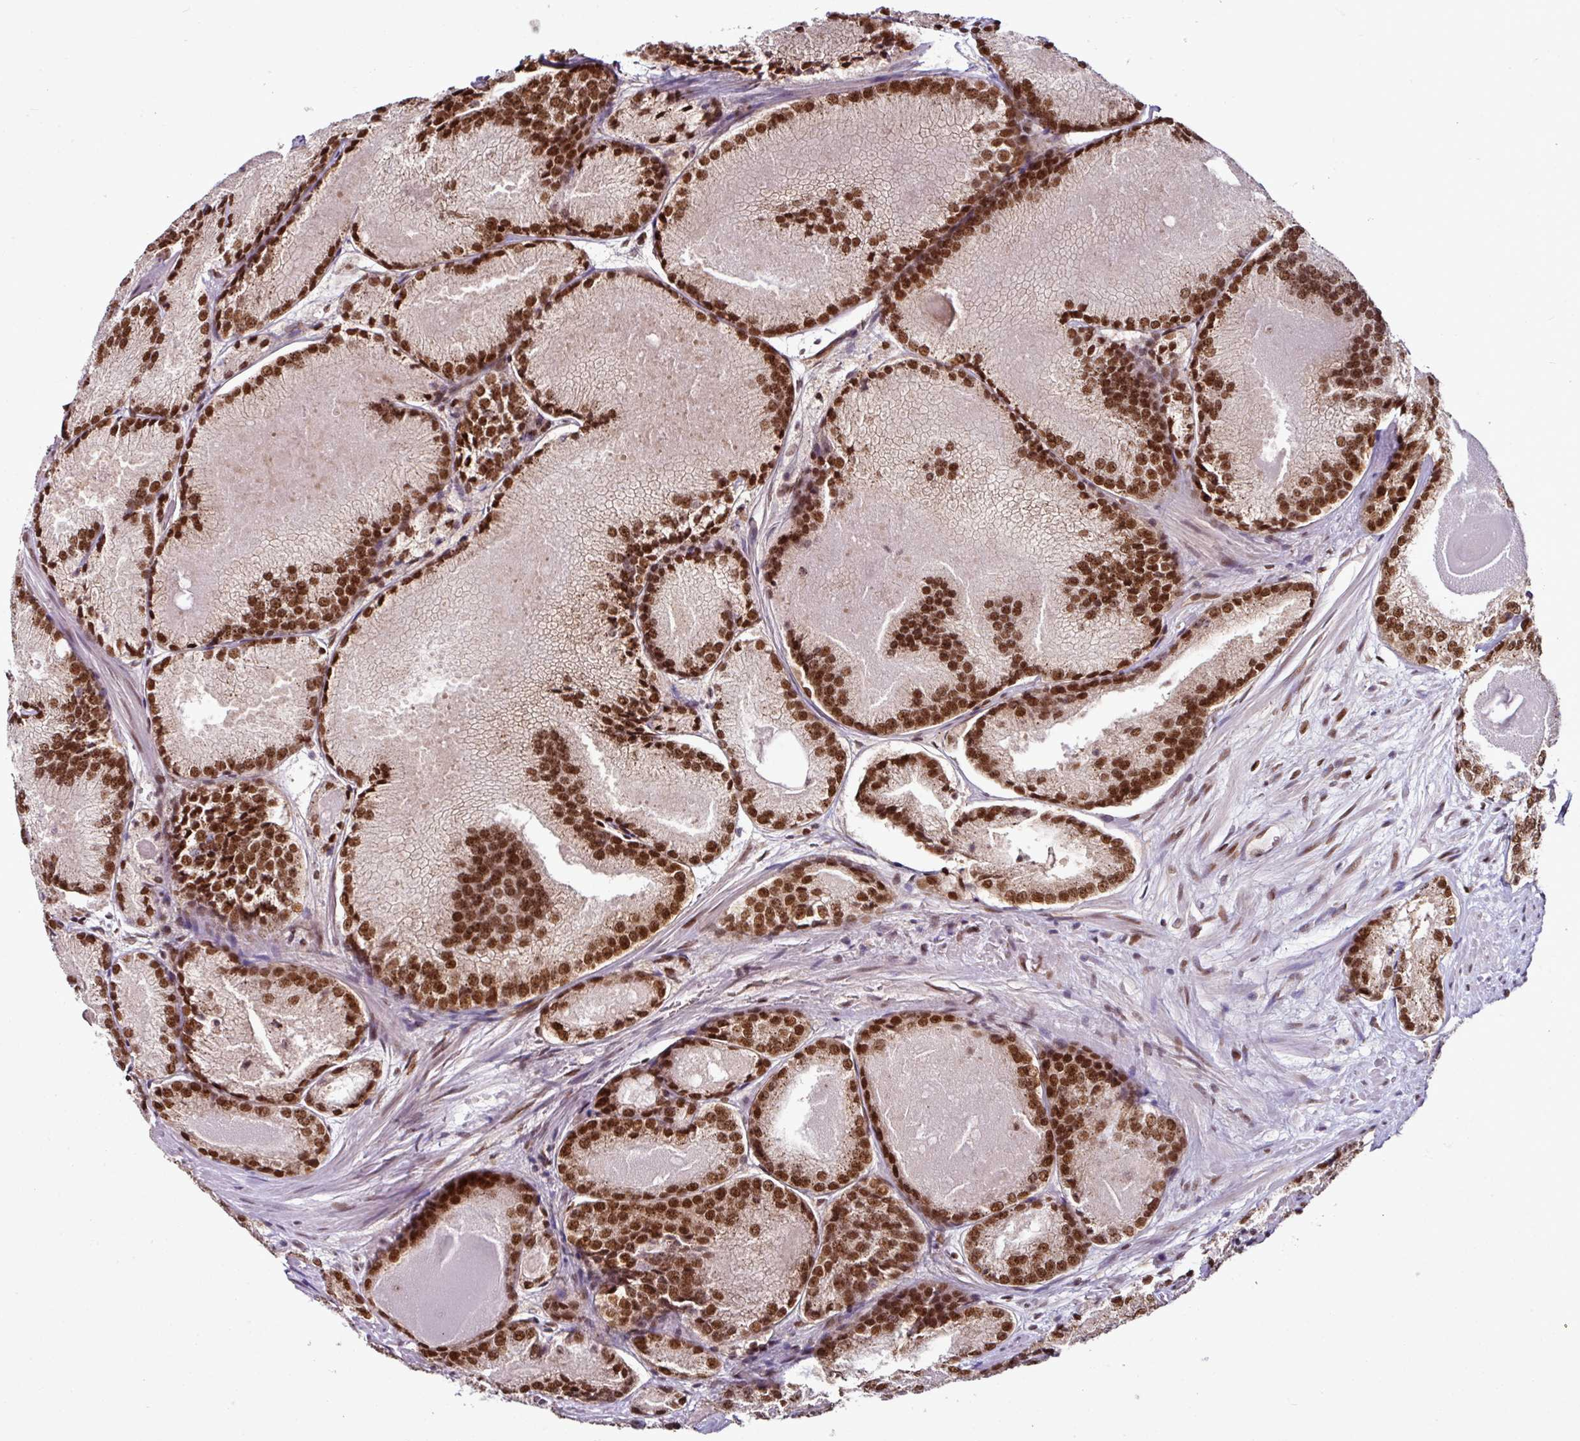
{"staining": {"intensity": "strong", "quantity": ">75%", "location": "nuclear"}, "tissue": "prostate cancer", "cell_type": "Tumor cells", "image_type": "cancer", "snomed": [{"axis": "morphology", "description": "Adenocarcinoma, Low grade"}, {"axis": "topography", "description": "Prostate"}], "caption": "Approximately >75% of tumor cells in prostate cancer show strong nuclear protein expression as visualized by brown immunohistochemical staining.", "gene": "MORF4L2", "patient": {"sex": "male", "age": 68}}